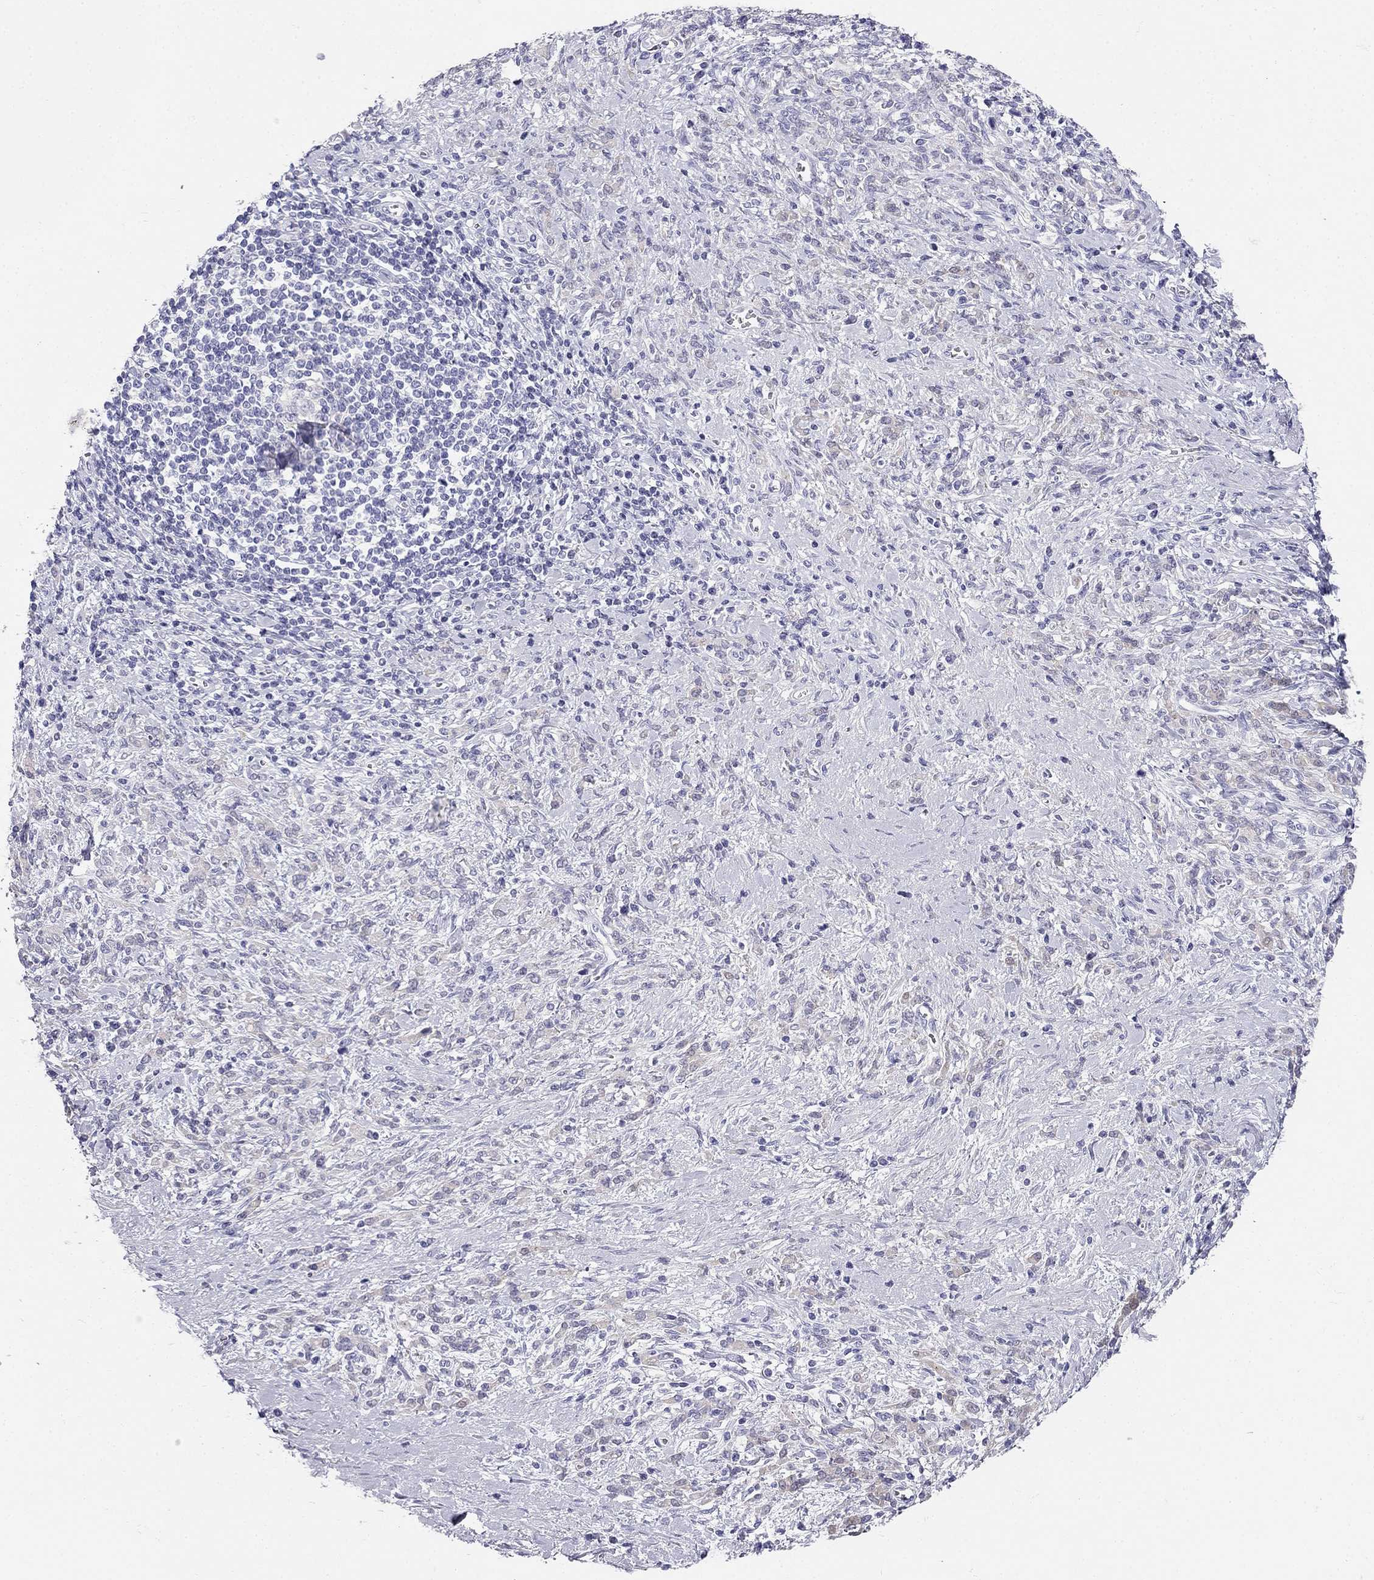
{"staining": {"intensity": "negative", "quantity": "none", "location": "none"}, "tissue": "stomach cancer", "cell_type": "Tumor cells", "image_type": "cancer", "snomed": [{"axis": "morphology", "description": "Adenocarcinoma, NOS"}, {"axis": "topography", "description": "Stomach"}], "caption": "The immunohistochemistry (IHC) image has no significant staining in tumor cells of adenocarcinoma (stomach) tissue.", "gene": "RFLNA", "patient": {"sex": "female", "age": 57}}